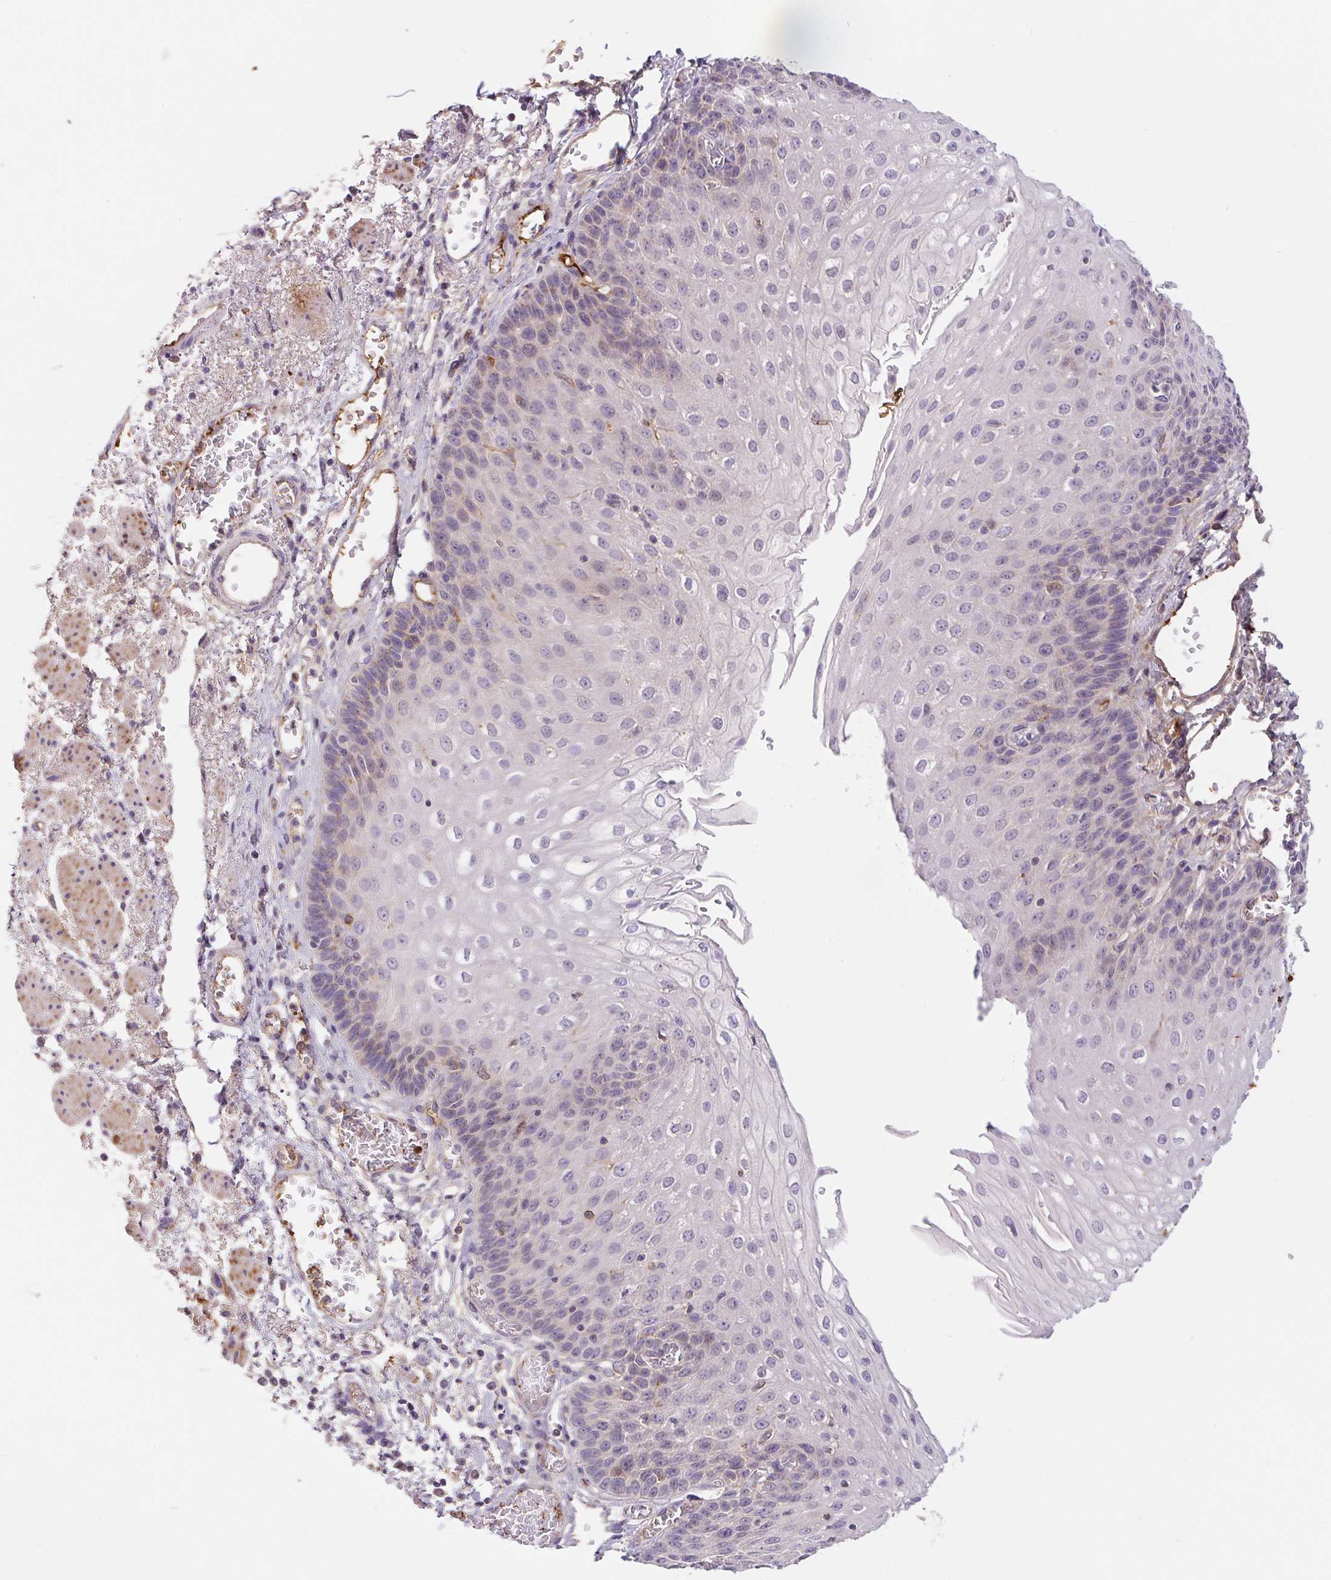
{"staining": {"intensity": "negative", "quantity": "none", "location": "none"}, "tissue": "esophagus", "cell_type": "Squamous epithelial cells", "image_type": "normal", "snomed": [{"axis": "morphology", "description": "Normal tissue, NOS"}, {"axis": "morphology", "description": "Adenocarcinoma, NOS"}, {"axis": "topography", "description": "Esophagus"}], "caption": "IHC of normal esophagus reveals no positivity in squamous epithelial cells. (Immunohistochemistry, brightfield microscopy, high magnification).", "gene": "EMC6", "patient": {"sex": "male", "age": 81}}